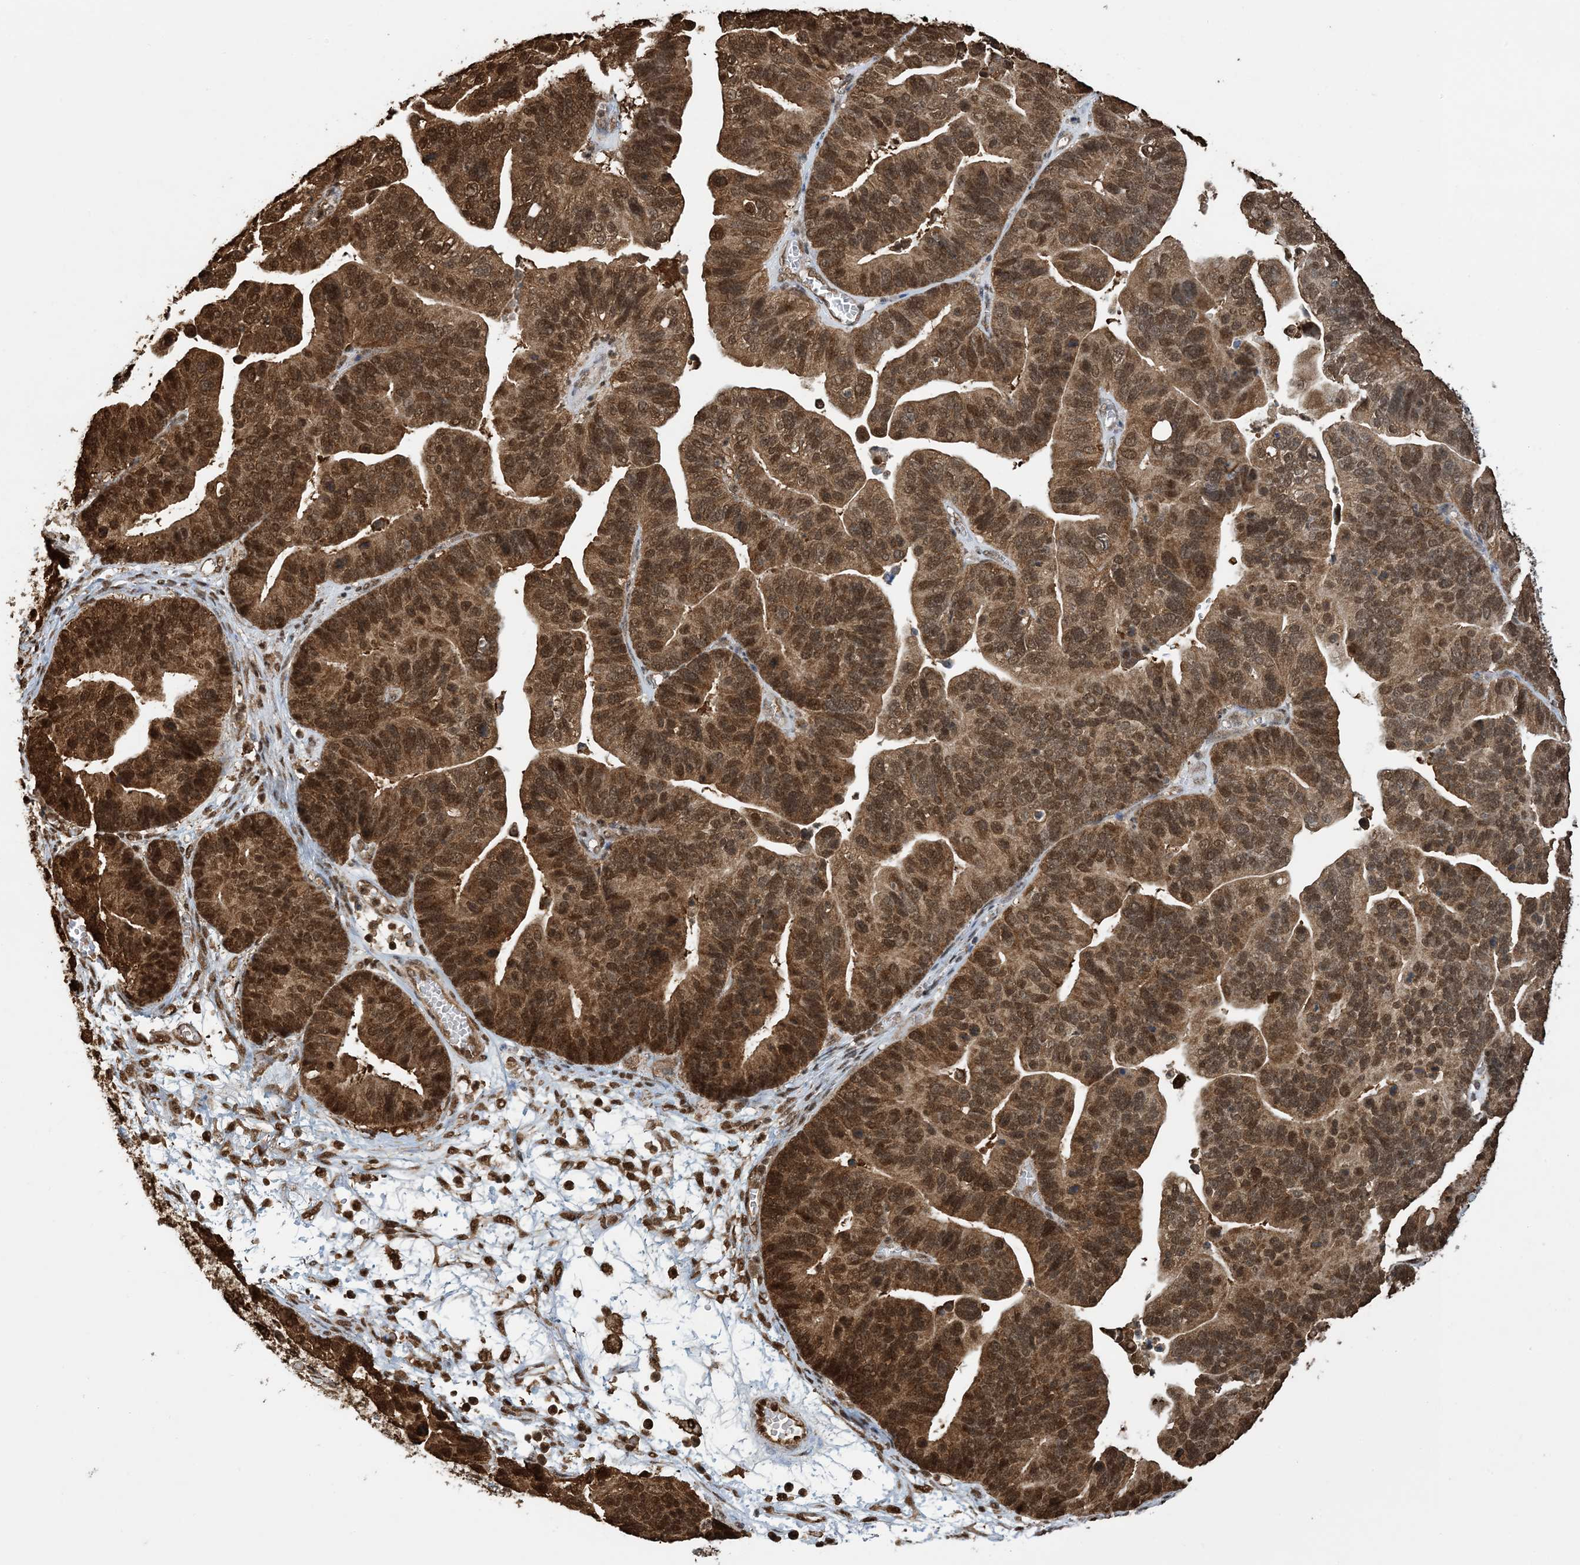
{"staining": {"intensity": "strong", "quantity": ">75%", "location": "cytoplasmic/membranous,nuclear"}, "tissue": "ovarian cancer", "cell_type": "Tumor cells", "image_type": "cancer", "snomed": [{"axis": "morphology", "description": "Cystadenocarcinoma, serous, NOS"}, {"axis": "topography", "description": "Ovary"}], "caption": "Immunohistochemical staining of ovarian serous cystadenocarcinoma displays strong cytoplasmic/membranous and nuclear protein positivity in approximately >75% of tumor cells. (DAB (3,3'-diaminobenzidine) IHC, brown staining for protein, blue staining for nuclei).", "gene": "HSPA1A", "patient": {"sex": "female", "age": 56}}